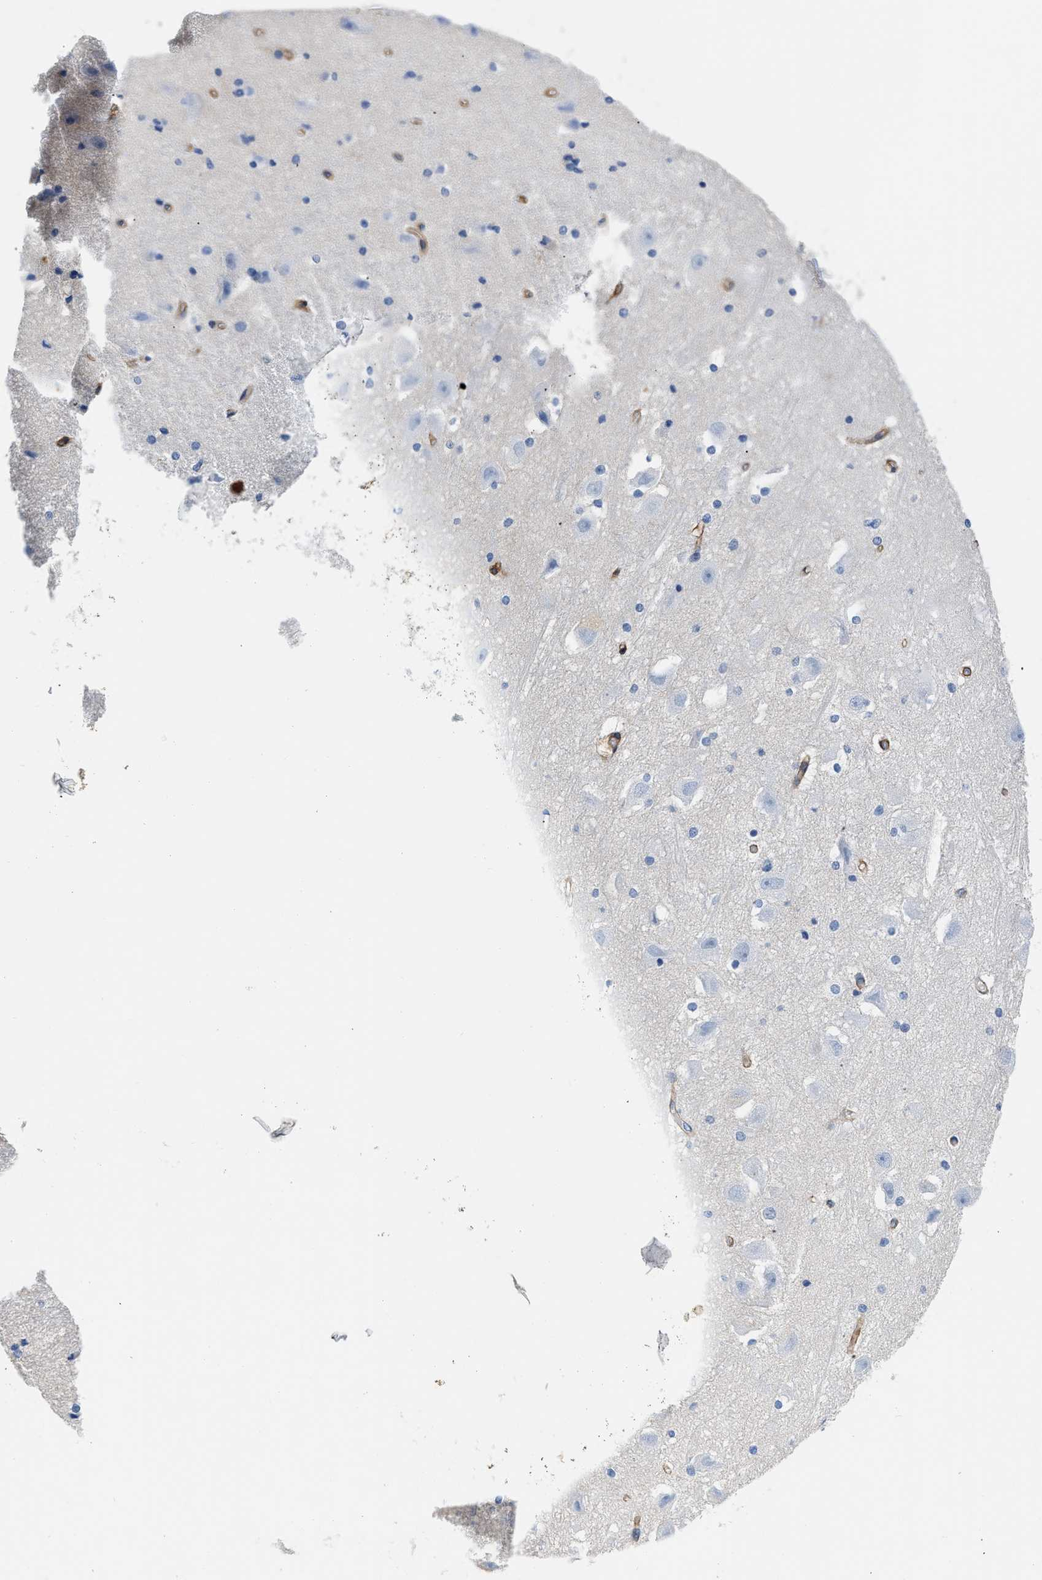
{"staining": {"intensity": "negative", "quantity": "none", "location": "none"}, "tissue": "hippocampus", "cell_type": "Glial cells", "image_type": "normal", "snomed": [{"axis": "morphology", "description": "Normal tissue, NOS"}, {"axis": "topography", "description": "Hippocampus"}], "caption": "This image is of unremarkable hippocampus stained with immunohistochemistry to label a protein in brown with the nuclei are counter-stained blue. There is no expression in glial cells. Brightfield microscopy of immunohistochemistry (IHC) stained with DAB (brown) and hematoxylin (blue), captured at high magnification.", "gene": "PDGFRB", "patient": {"sex": "female", "age": 19}}